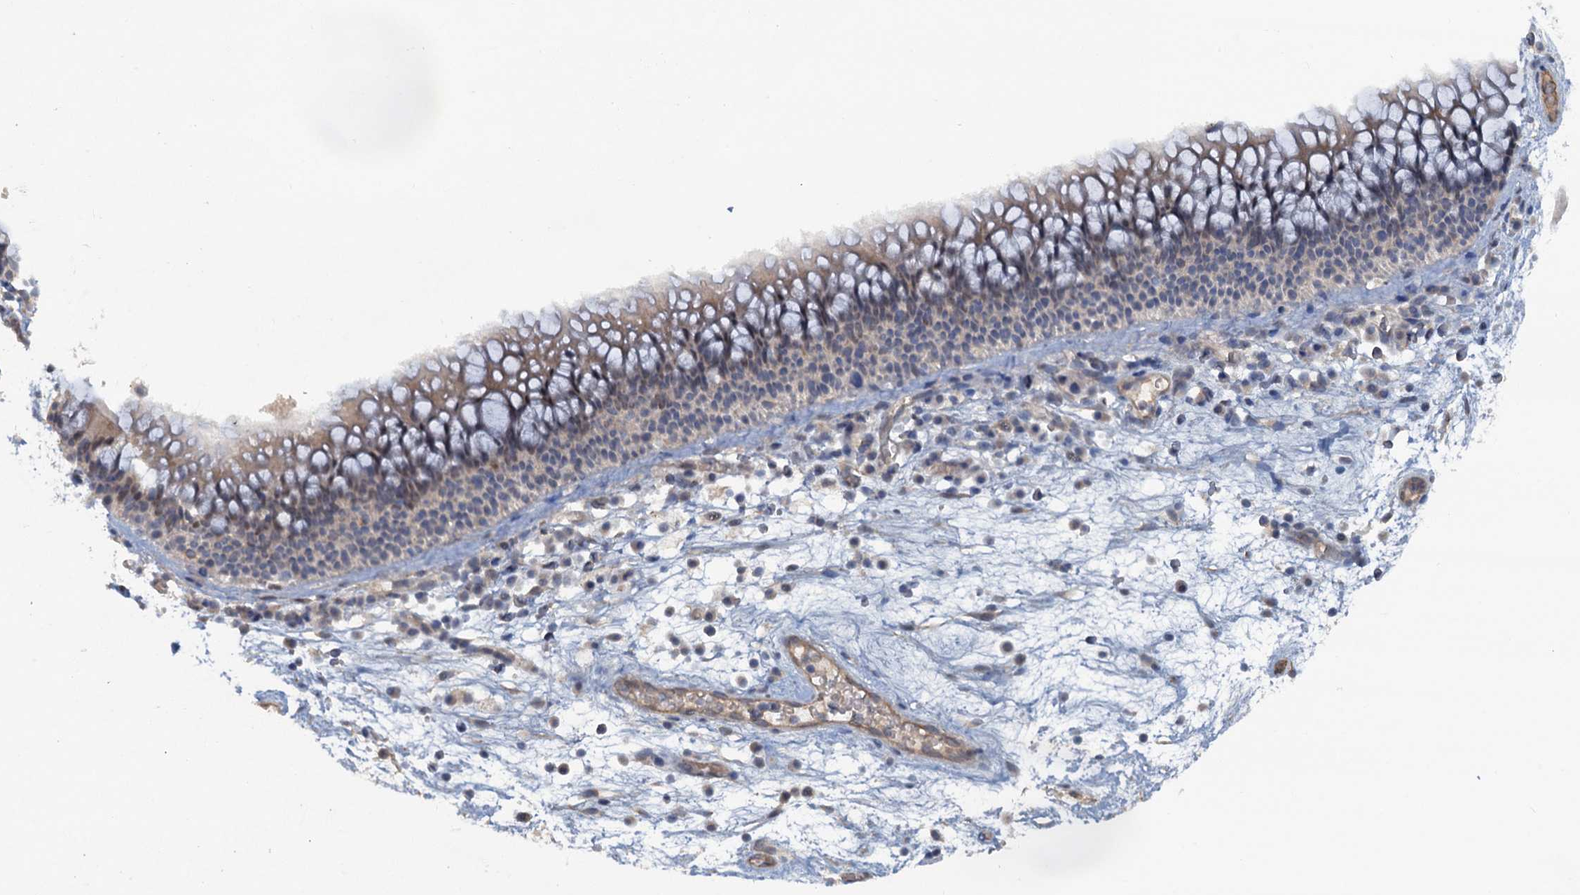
{"staining": {"intensity": "weak", "quantity": ">75%", "location": "cytoplasmic/membranous"}, "tissue": "nasopharynx", "cell_type": "Respiratory epithelial cells", "image_type": "normal", "snomed": [{"axis": "morphology", "description": "Normal tissue, NOS"}, {"axis": "morphology", "description": "Inflammation, NOS"}, {"axis": "morphology", "description": "Malignant melanoma, Metastatic site"}, {"axis": "topography", "description": "Nasopharynx"}], "caption": "A brown stain shows weak cytoplasmic/membranous staining of a protein in respiratory epithelial cells of benign human nasopharynx. The protein is stained brown, and the nuclei are stained in blue (DAB (3,3'-diaminobenzidine) IHC with brightfield microscopy, high magnification).", "gene": "MYO16", "patient": {"sex": "male", "age": 70}}